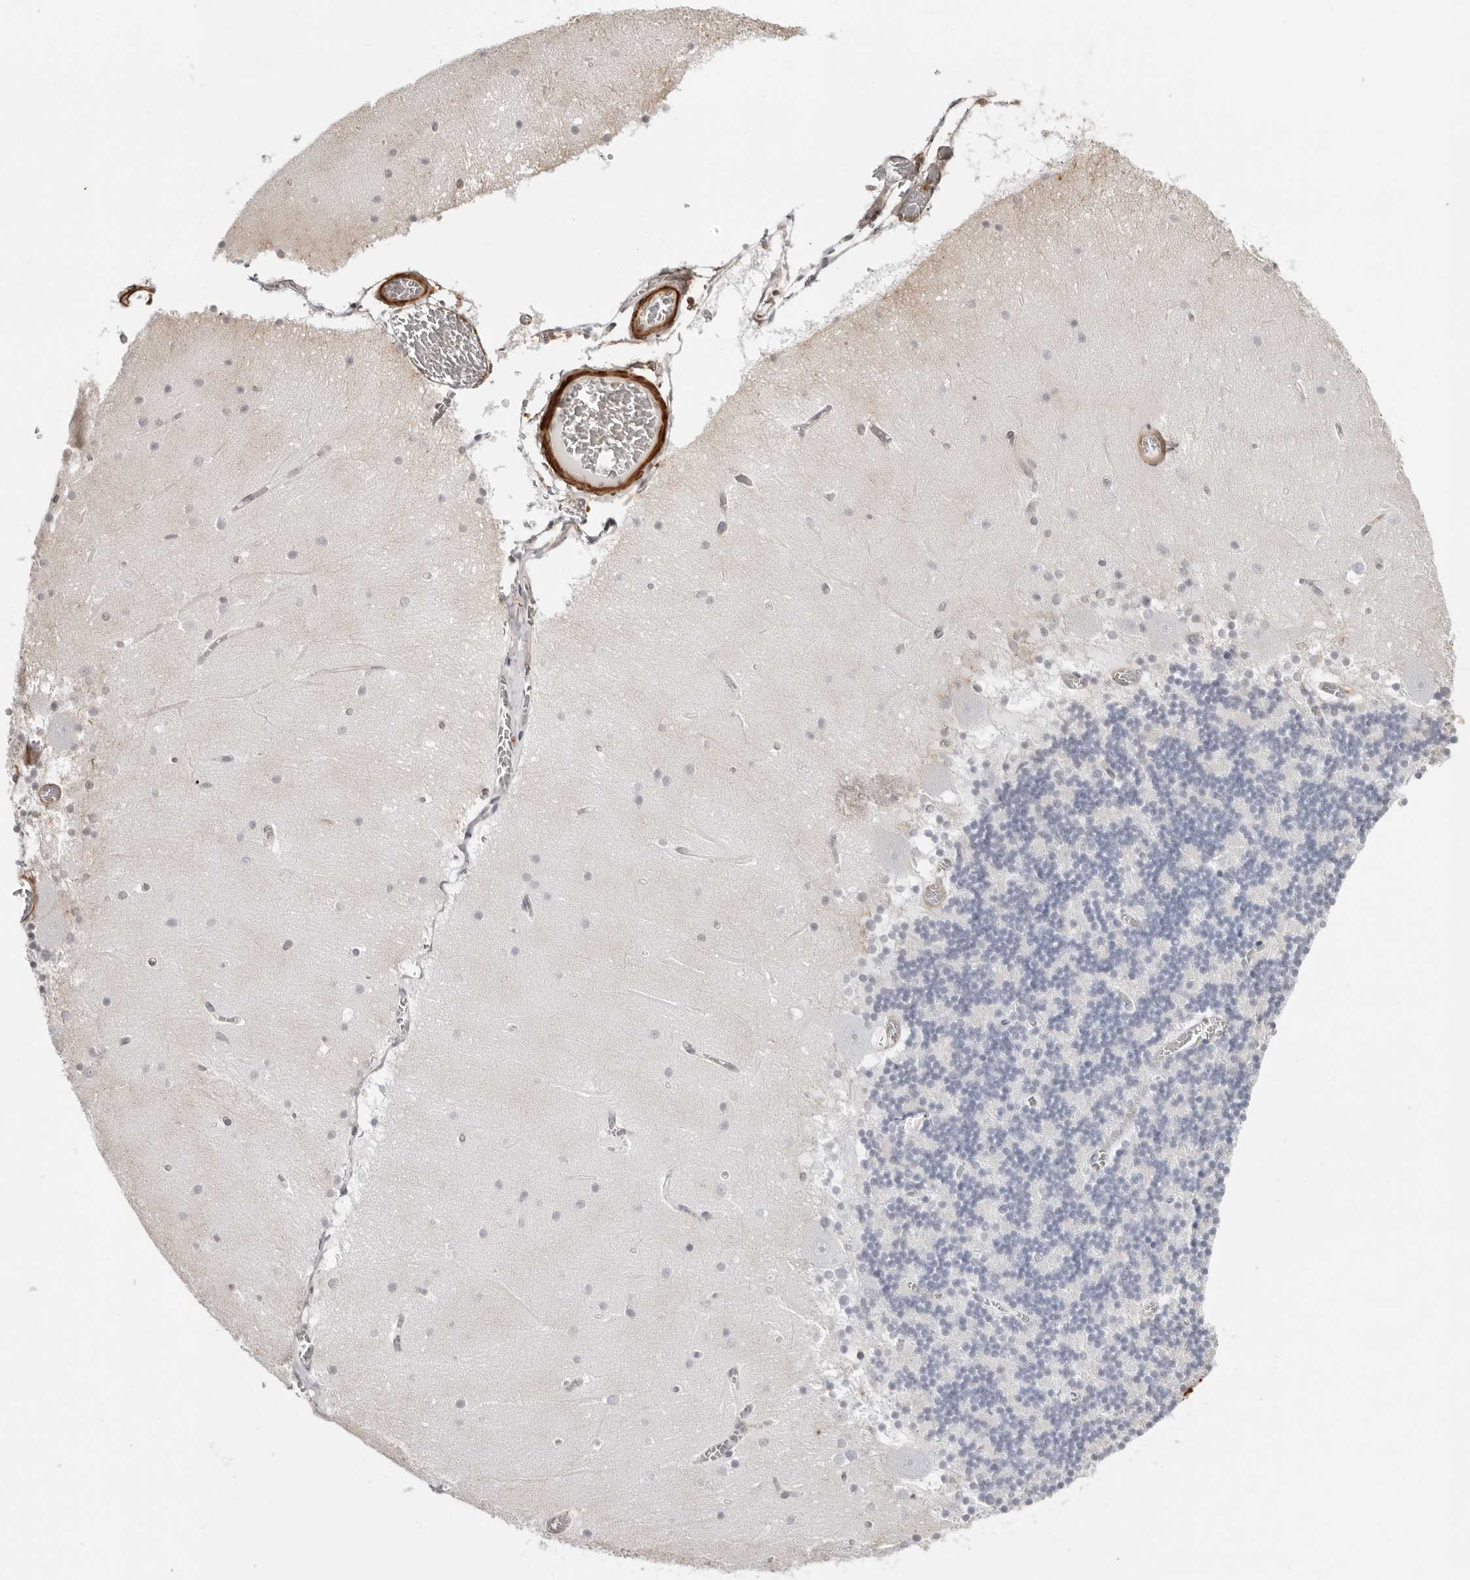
{"staining": {"intensity": "negative", "quantity": "none", "location": "none"}, "tissue": "cerebellum", "cell_type": "Cells in granular layer", "image_type": "normal", "snomed": [{"axis": "morphology", "description": "Normal tissue, NOS"}, {"axis": "topography", "description": "Cerebellum"}], "caption": "Cerebellum stained for a protein using immunohistochemistry shows no staining cells in granular layer.", "gene": "UNK", "patient": {"sex": "female", "age": 28}}